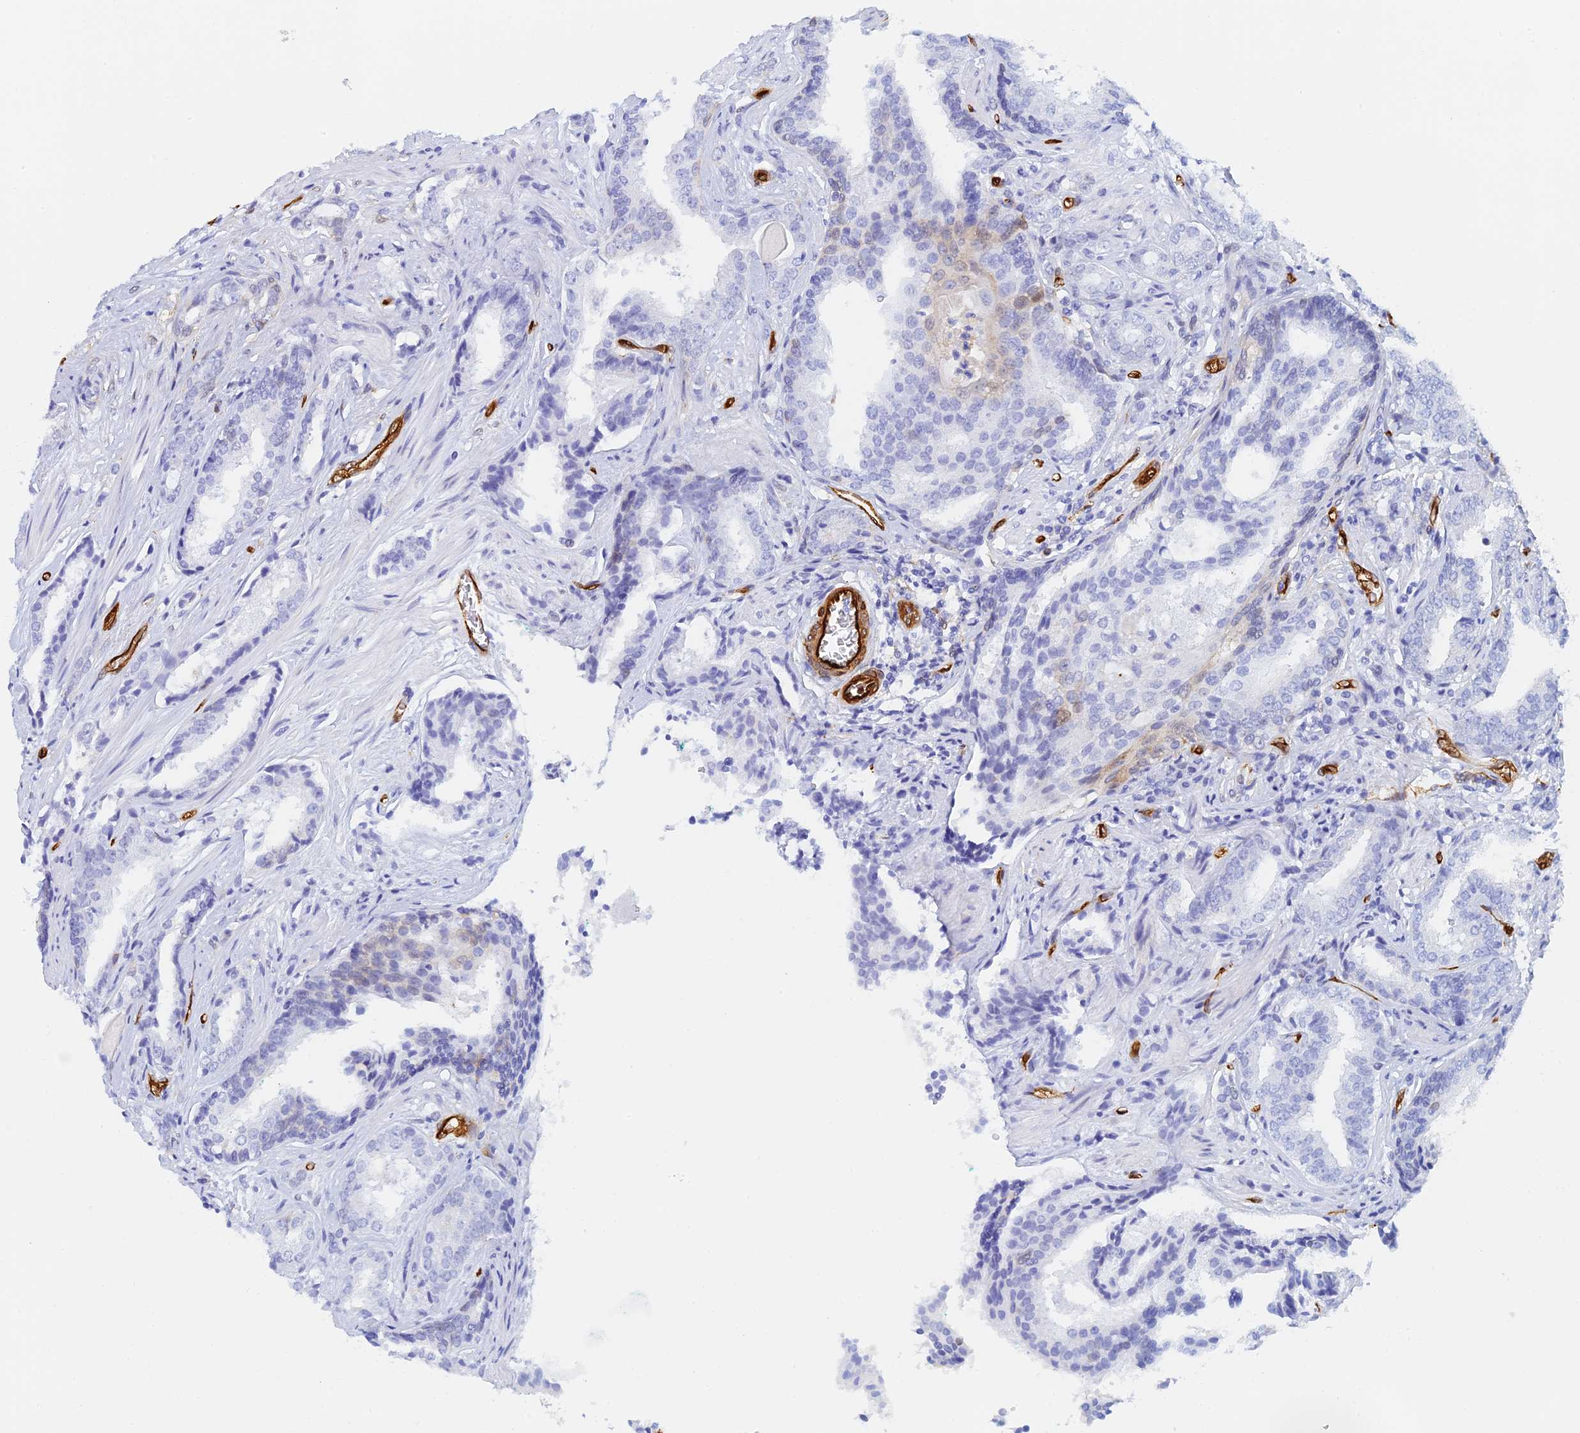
{"staining": {"intensity": "negative", "quantity": "none", "location": "none"}, "tissue": "prostate cancer", "cell_type": "Tumor cells", "image_type": "cancer", "snomed": [{"axis": "morphology", "description": "Adenocarcinoma, High grade"}, {"axis": "topography", "description": "Prostate"}], "caption": "Immunohistochemistry histopathology image of neoplastic tissue: human prostate high-grade adenocarcinoma stained with DAB (3,3'-diaminobenzidine) demonstrates no significant protein staining in tumor cells.", "gene": "CRIP2", "patient": {"sex": "male", "age": 63}}